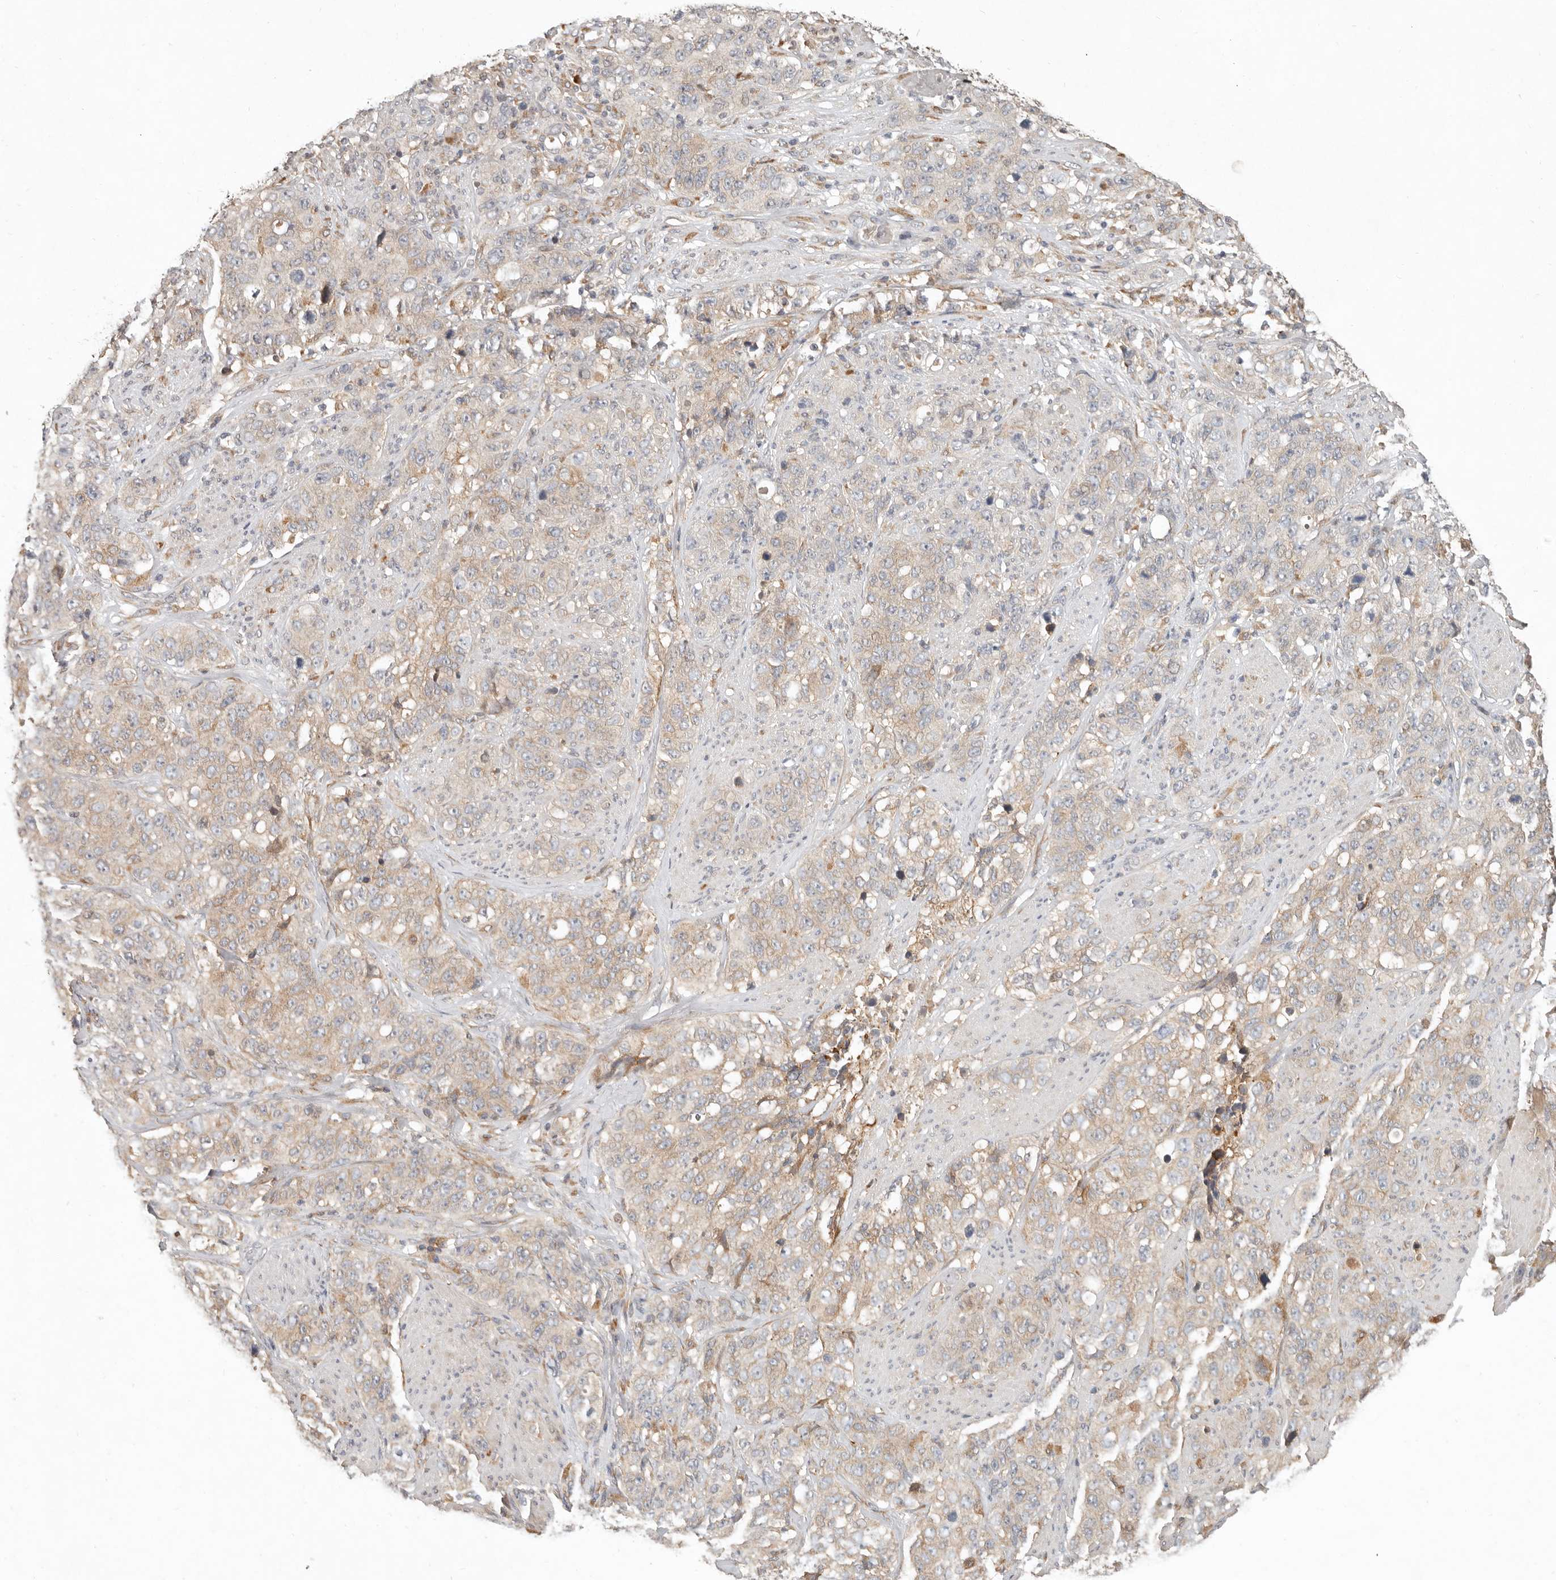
{"staining": {"intensity": "weak", "quantity": ">75%", "location": "cytoplasmic/membranous"}, "tissue": "stomach cancer", "cell_type": "Tumor cells", "image_type": "cancer", "snomed": [{"axis": "morphology", "description": "Adenocarcinoma, NOS"}, {"axis": "topography", "description": "Stomach"}], "caption": "This is an image of IHC staining of stomach cancer, which shows weak positivity in the cytoplasmic/membranous of tumor cells.", "gene": "ARHGEF10L", "patient": {"sex": "male", "age": 48}}